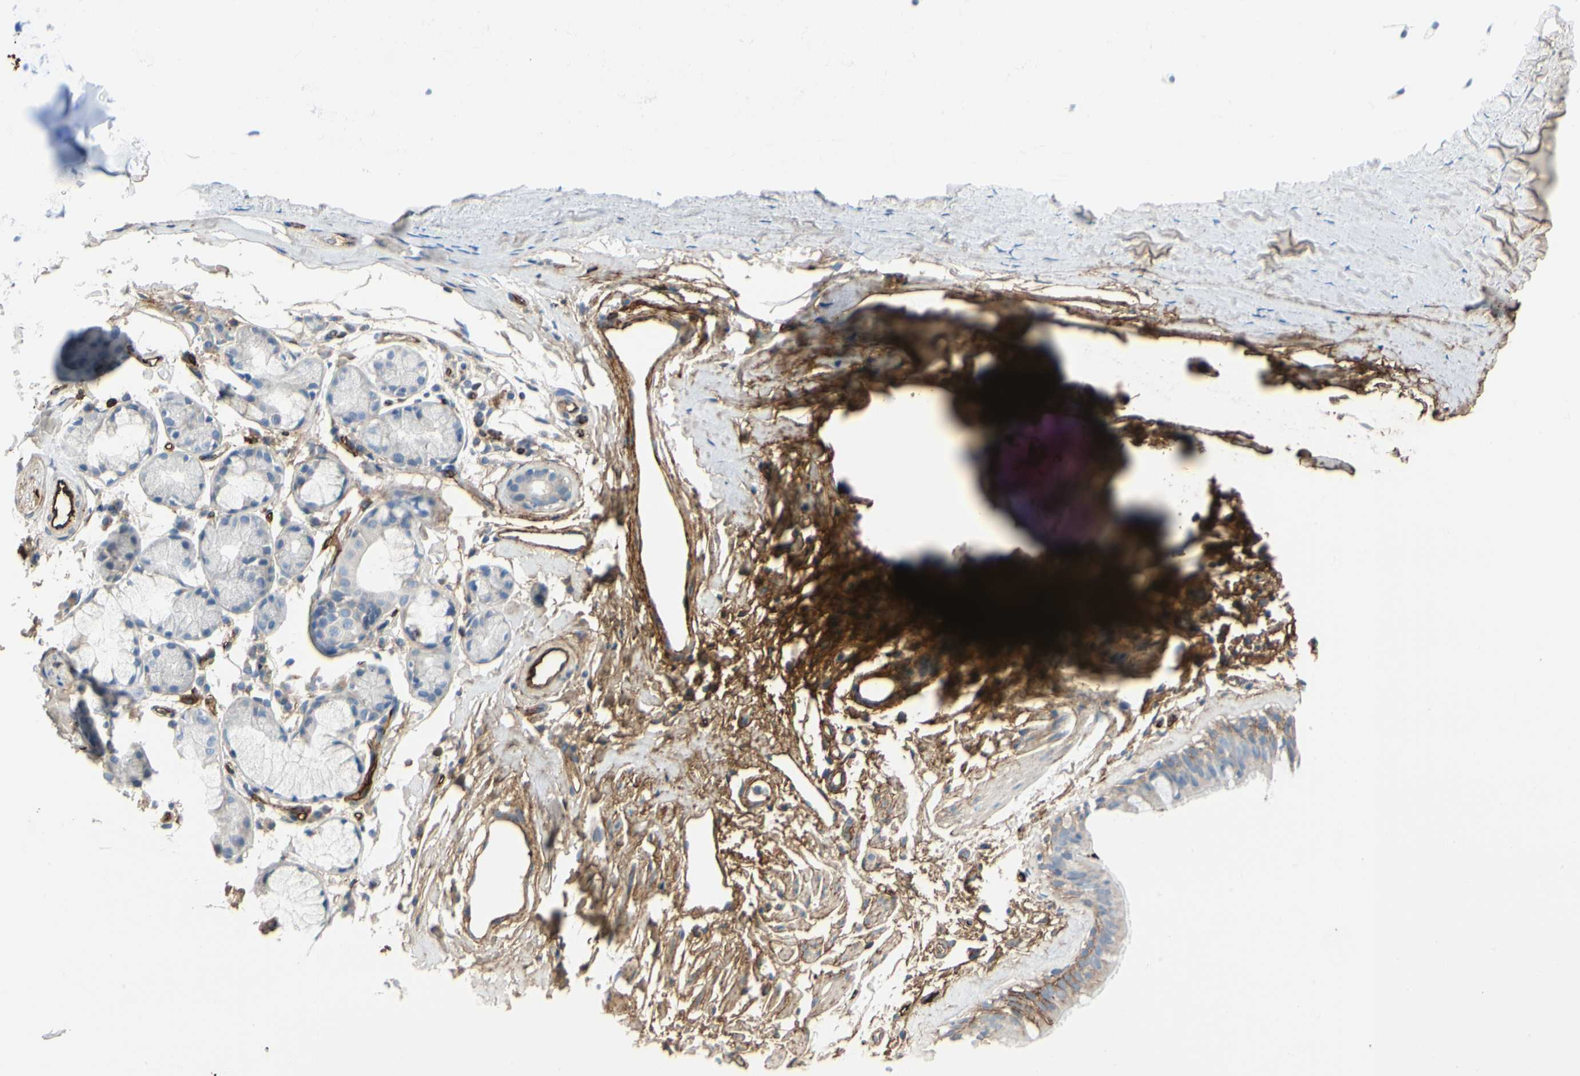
{"staining": {"intensity": "weak", "quantity": ">75%", "location": "cytoplasmic/membranous"}, "tissue": "bronchus", "cell_type": "Respiratory epithelial cells", "image_type": "normal", "snomed": [{"axis": "morphology", "description": "Normal tissue, NOS"}, {"axis": "morphology", "description": "Malignant melanoma, Metastatic site"}, {"axis": "topography", "description": "Bronchus"}, {"axis": "topography", "description": "Lung"}], "caption": "The micrograph exhibits staining of unremarkable bronchus, revealing weak cytoplasmic/membranous protein expression (brown color) within respiratory epithelial cells. (brown staining indicates protein expression, while blue staining denotes nuclei).", "gene": "FGB", "patient": {"sex": "male", "age": 64}}